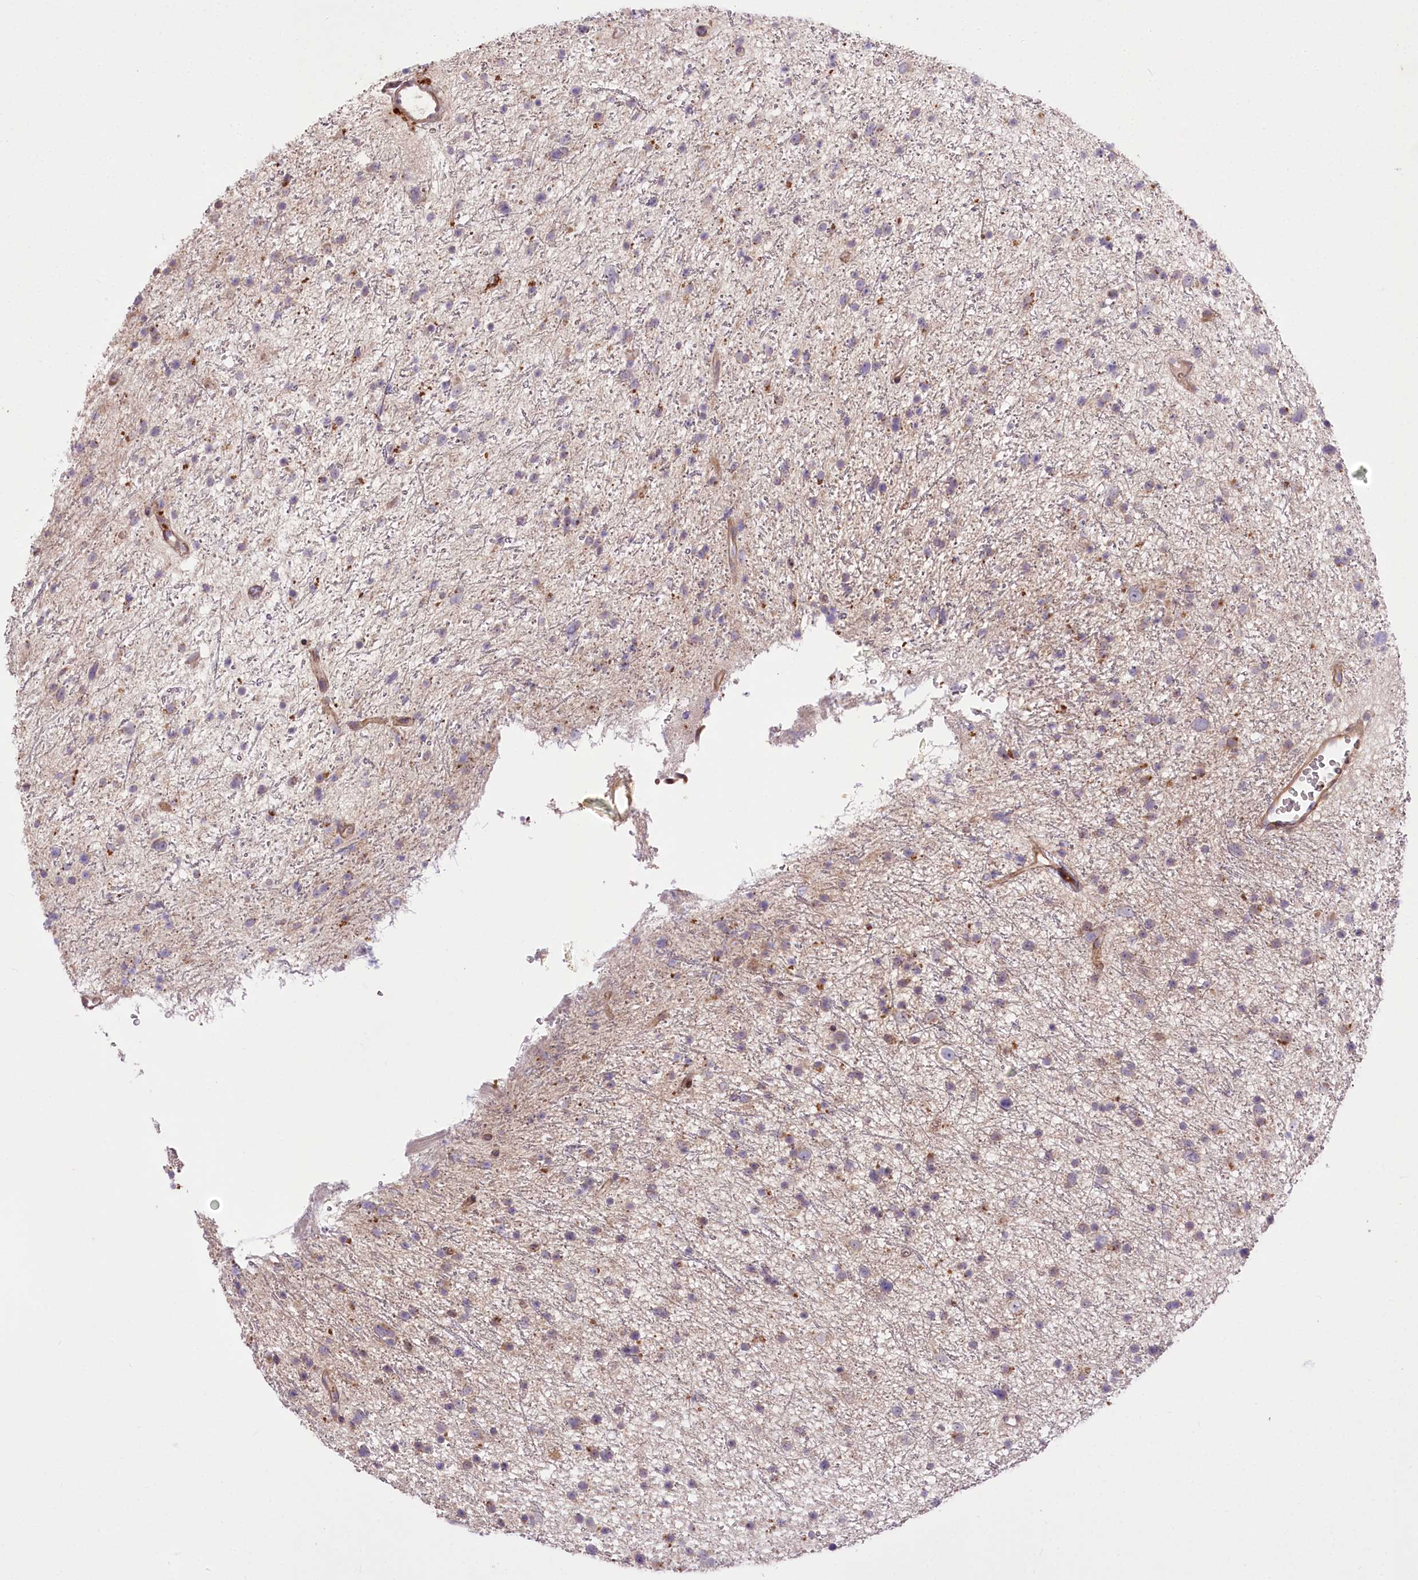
{"staining": {"intensity": "negative", "quantity": "none", "location": "none"}, "tissue": "glioma", "cell_type": "Tumor cells", "image_type": "cancer", "snomed": [{"axis": "morphology", "description": "Glioma, malignant, Low grade"}, {"axis": "topography", "description": "Cerebral cortex"}], "caption": "Immunohistochemistry of malignant low-grade glioma exhibits no staining in tumor cells.", "gene": "TRUB1", "patient": {"sex": "female", "age": 39}}